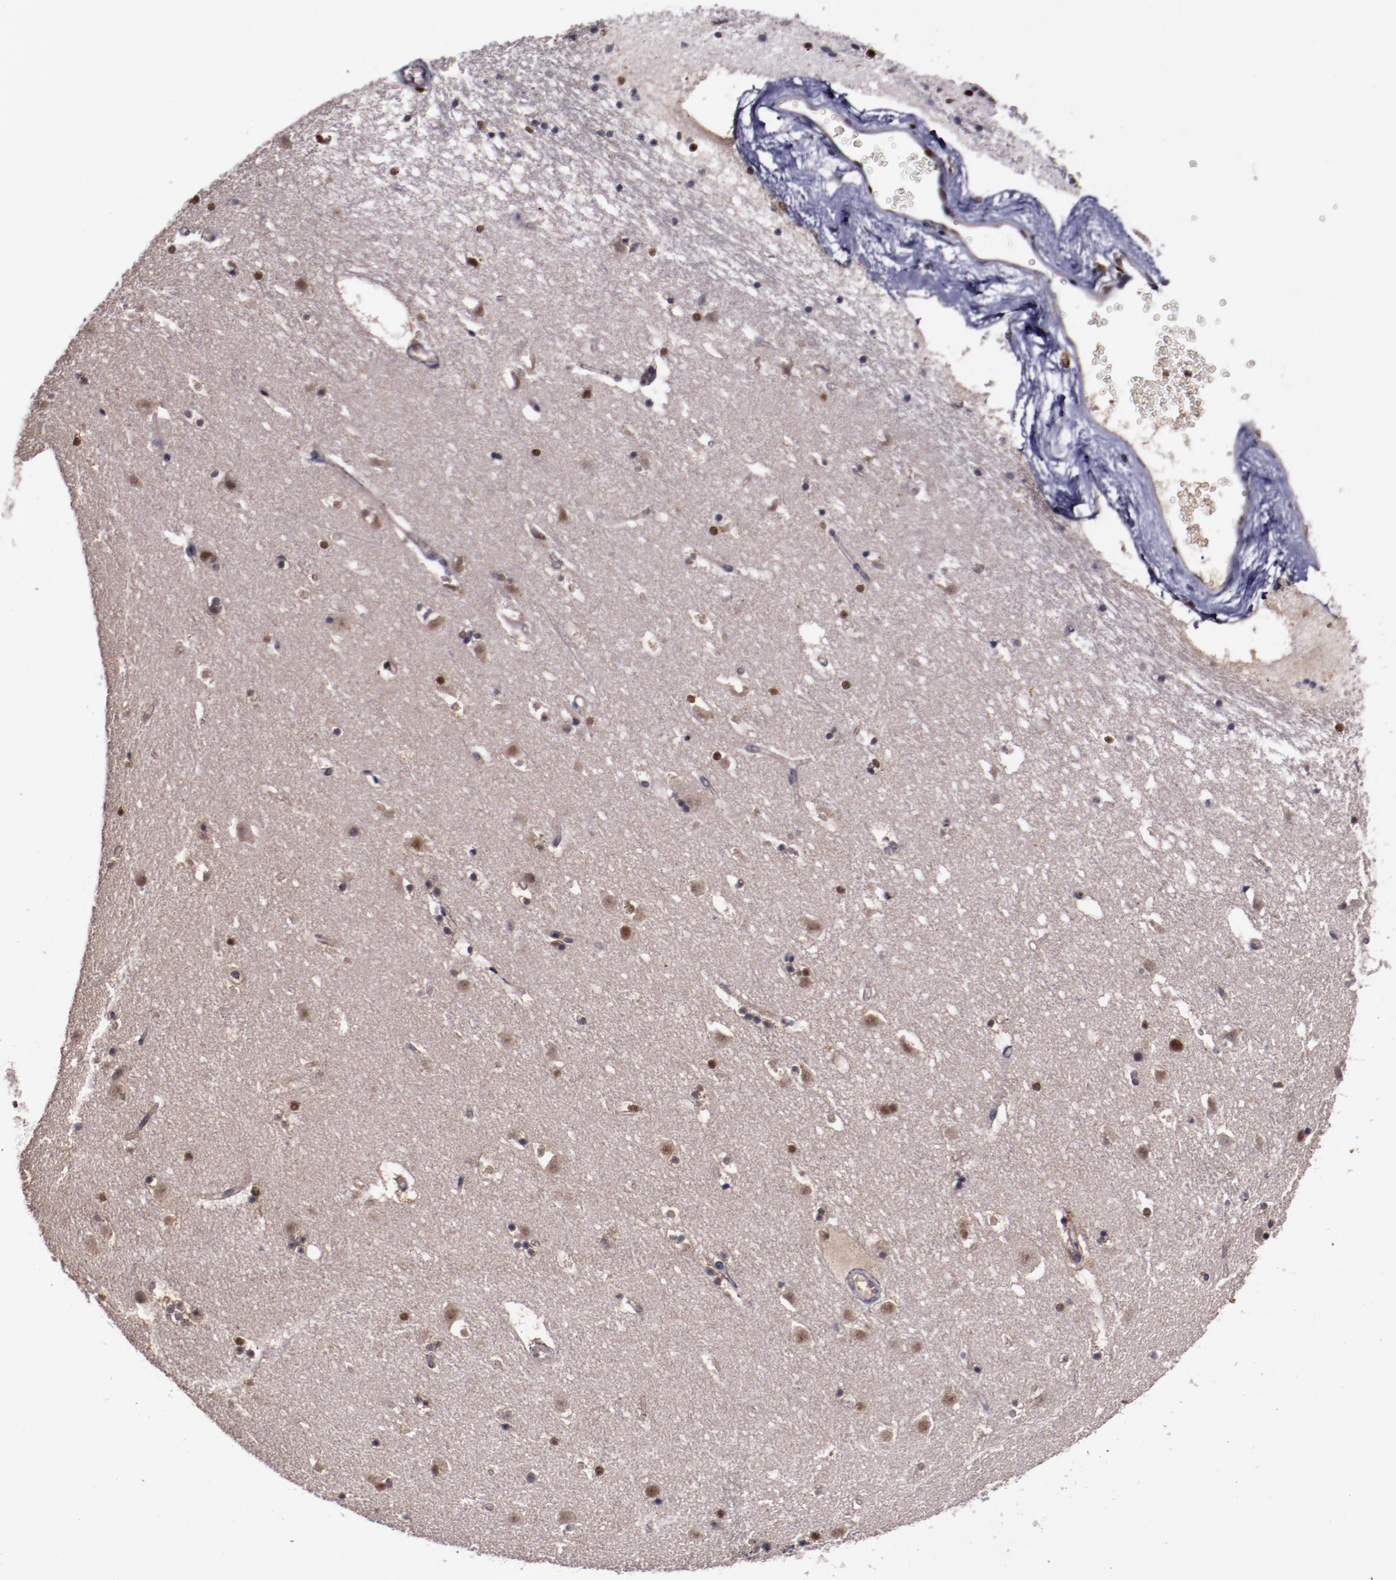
{"staining": {"intensity": "negative", "quantity": "none", "location": "none"}, "tissue": "caudate", "cell_type": "Glial cells", "image_type": "normal", "snomed": [{"axis": "morphology", "description": "Normal tissue, NOS"}, {"axis": "topography", "description": "Lateral ventricle wall"}], "caption": "Immunohistochemistry (IHC) micrograph of unremarkable caudate: human caudate stained with DAB (3,3'-diaminobenzidine) exhibits no significant protein staining in glial cells.", "gene": "CHEK2", "patient": {"sex": "male", "age": 45}}